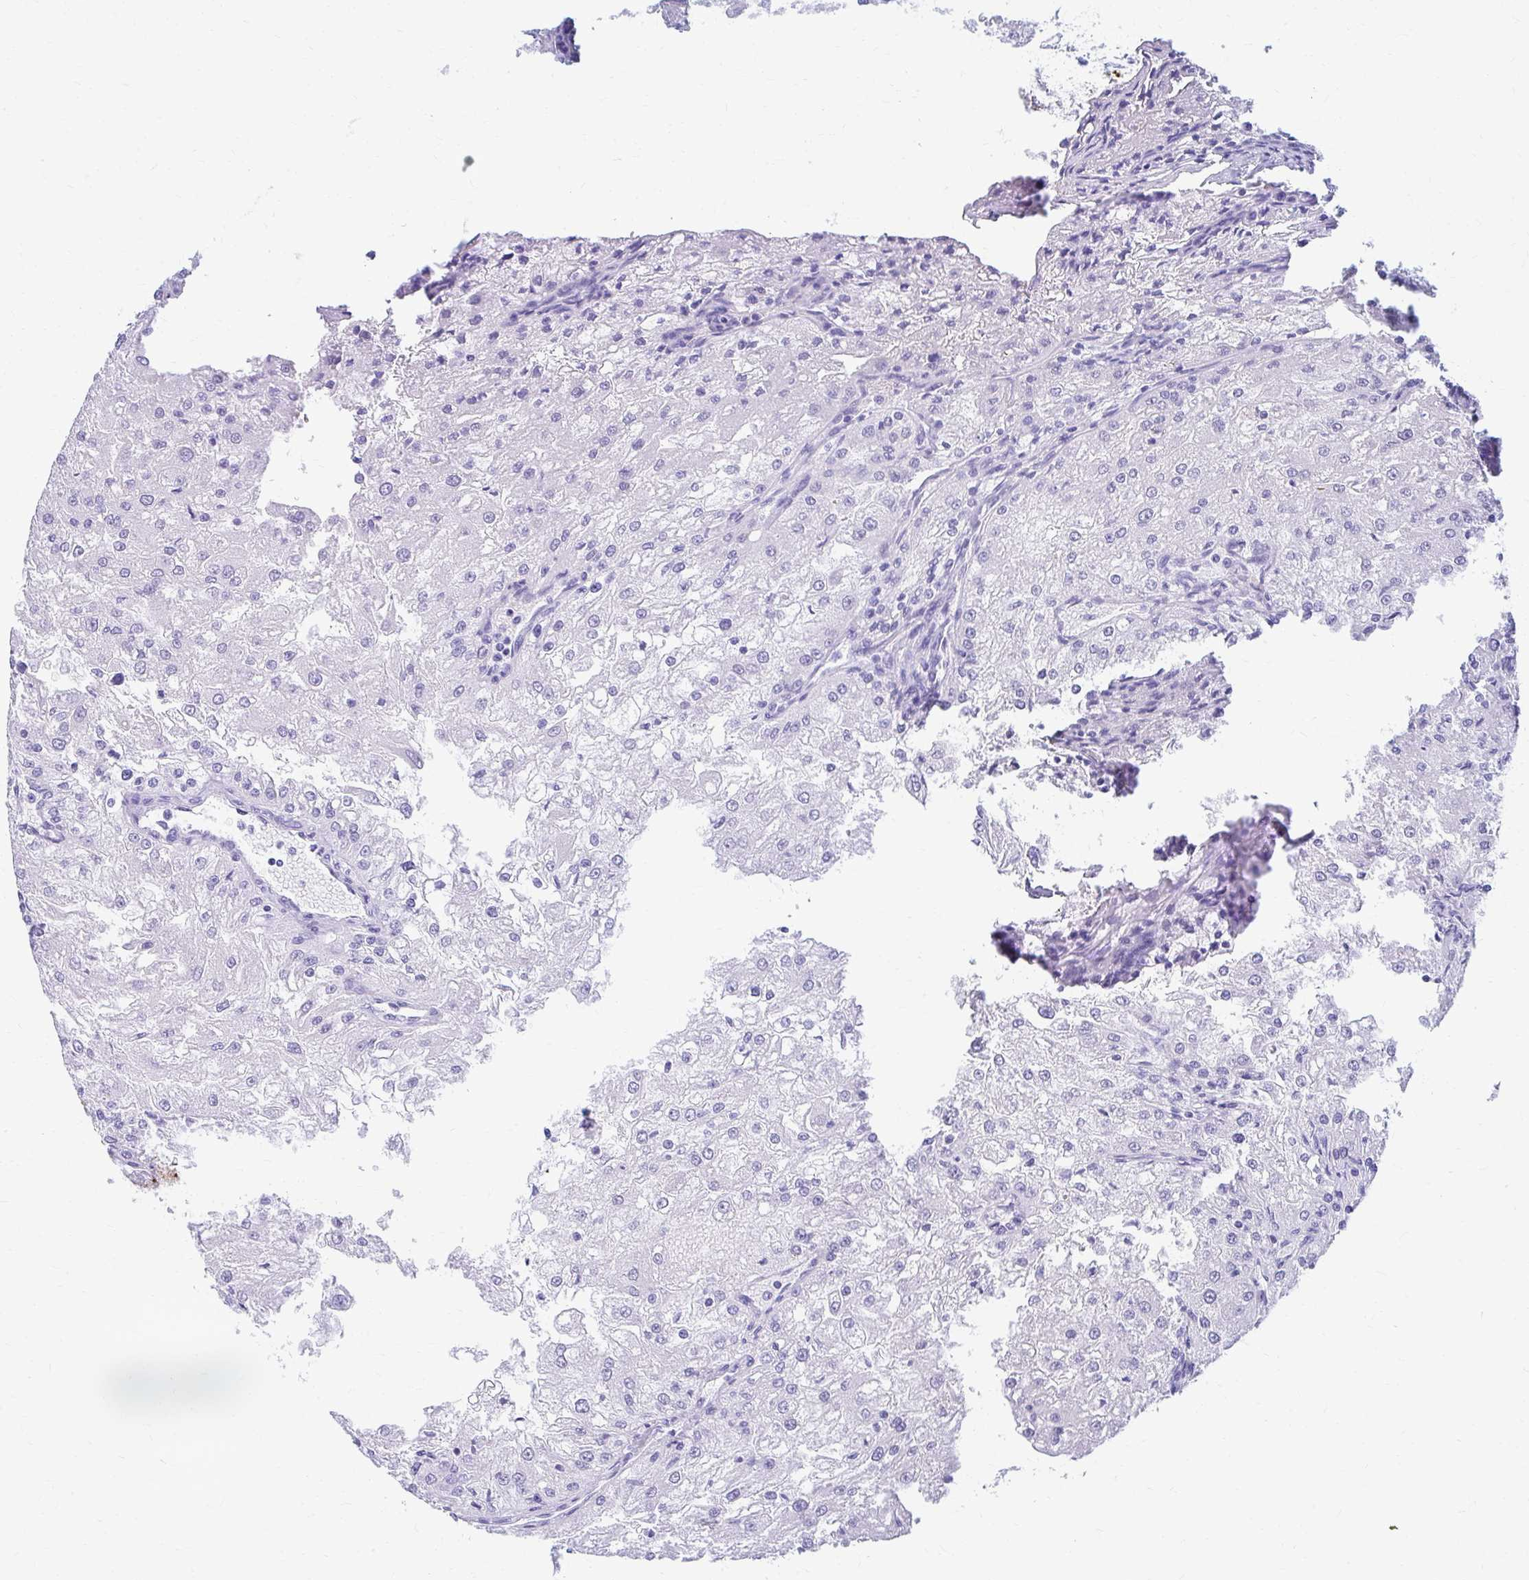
{"staining": {"intensity": "negative", "quantity": "none", "location": "none"}, "tissue": "renal cancer", "cell_type": "Tumor cells", "image_type": "cancer", "snomed": [{"axis": "morphology", "description": "Adenocarcinoma, NOS"}, {"axis": "topography", "description": "Kidney"}], "caption": "Immunohistochemistry histopathology image of neoplastic tissue: human renal cancer (adenocarcinoma) stained with DAB (3,3'-diaminobenzidine) displays no significant protein expression in tumor cells.", "gene": "NSG2", "patient": {"sex": "female", "age": 74}}